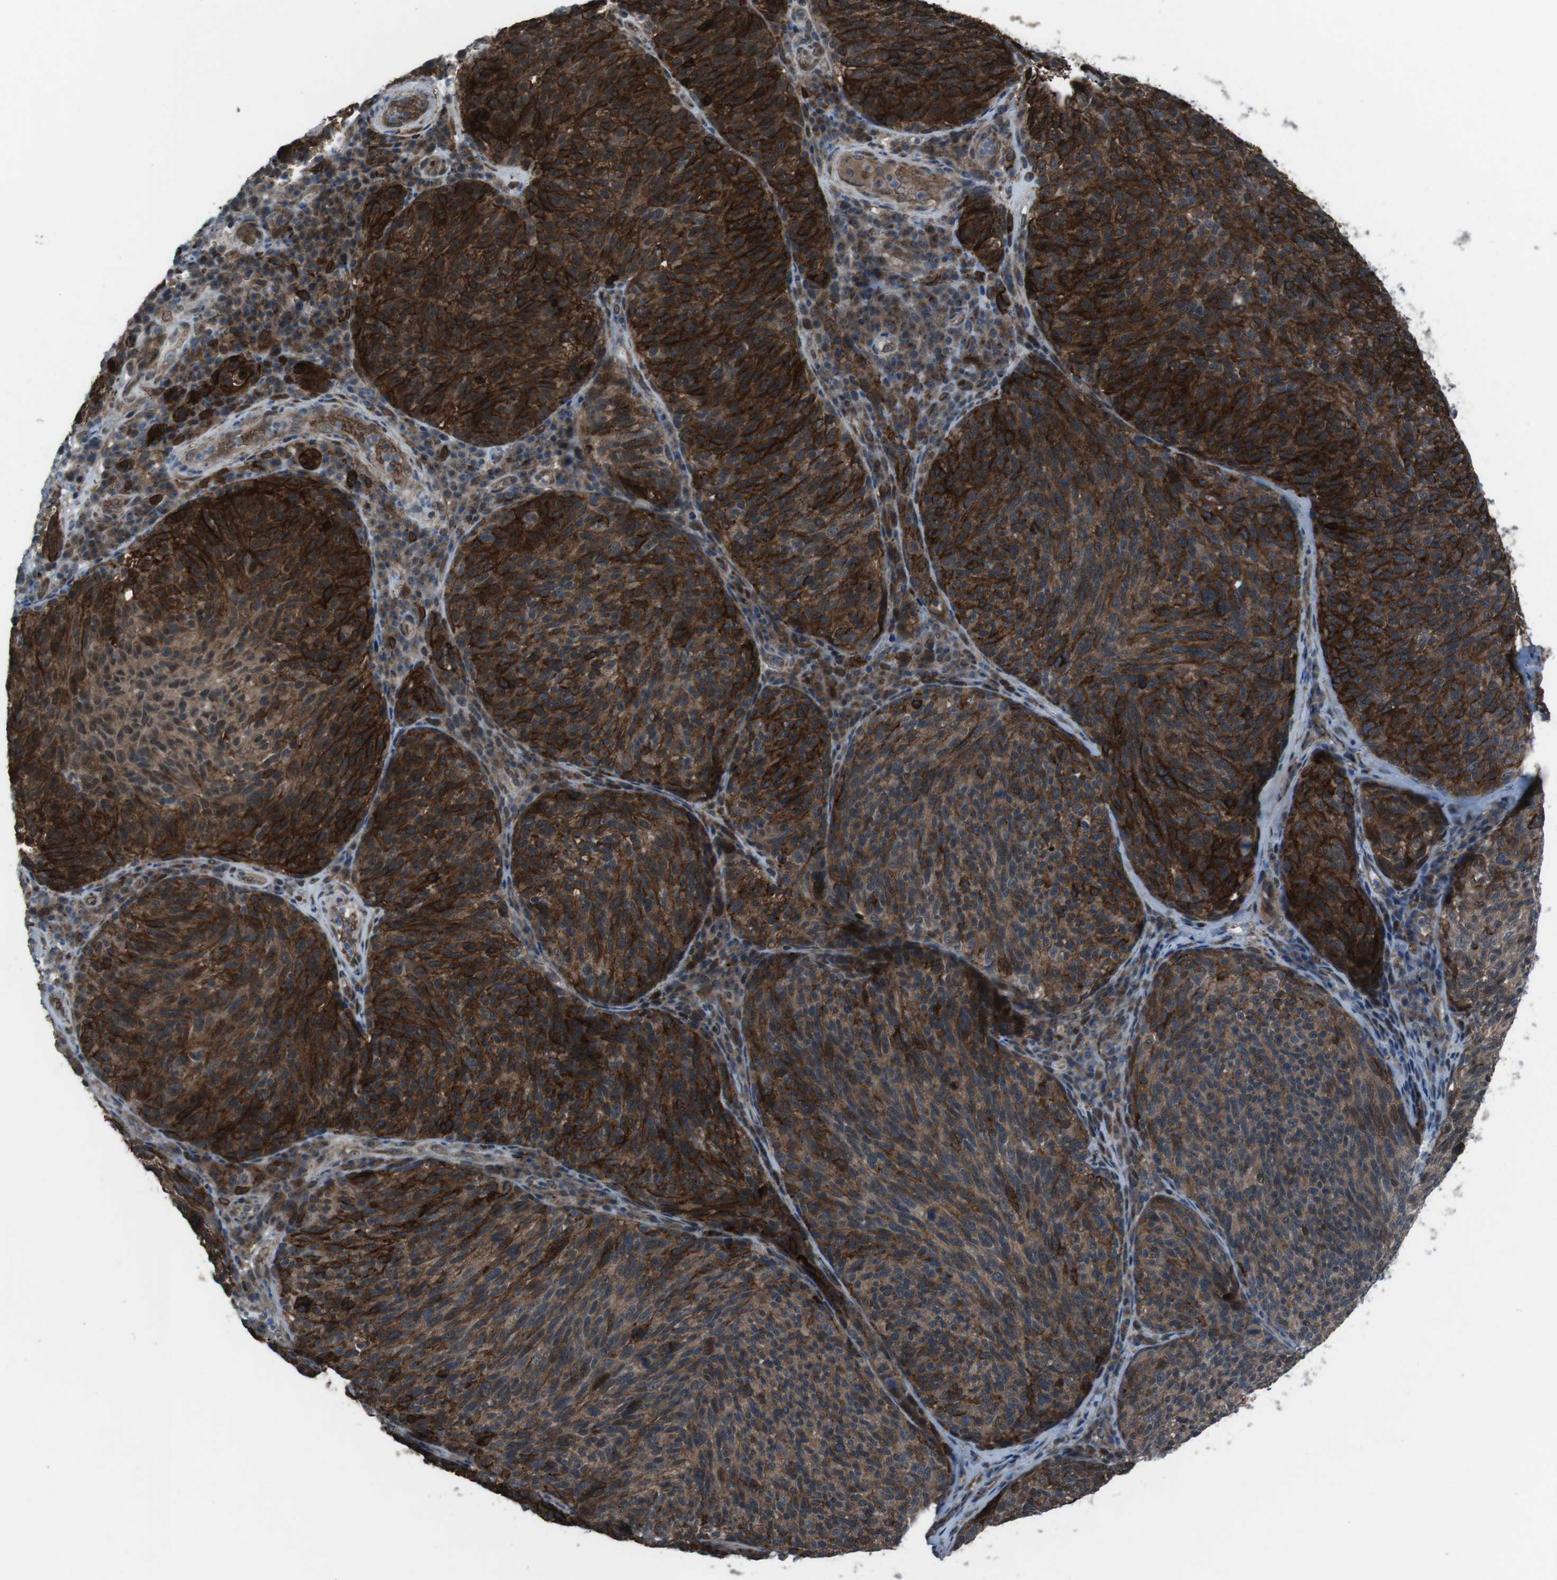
{"staining": {"intensity": "strong", "quantity": ">75%", "location": "cytoplasmic/membranous"}, "tissue": "melanoma", "cell_type": "Tumor cells", "image_type": "cancer", "snomed": [{"axis": "morphology", "description": "Malignant melanoma, NOS"}, {"axis": "topography", "description": "Skin"}], "caption": "Immunohistochemical staining of melanoma shows strong cytoplasmic/membranous protein expression in approximately >75% of tumor cells.", "gene": "GDF10", "patient": {"sex": "female", "age": 73}}